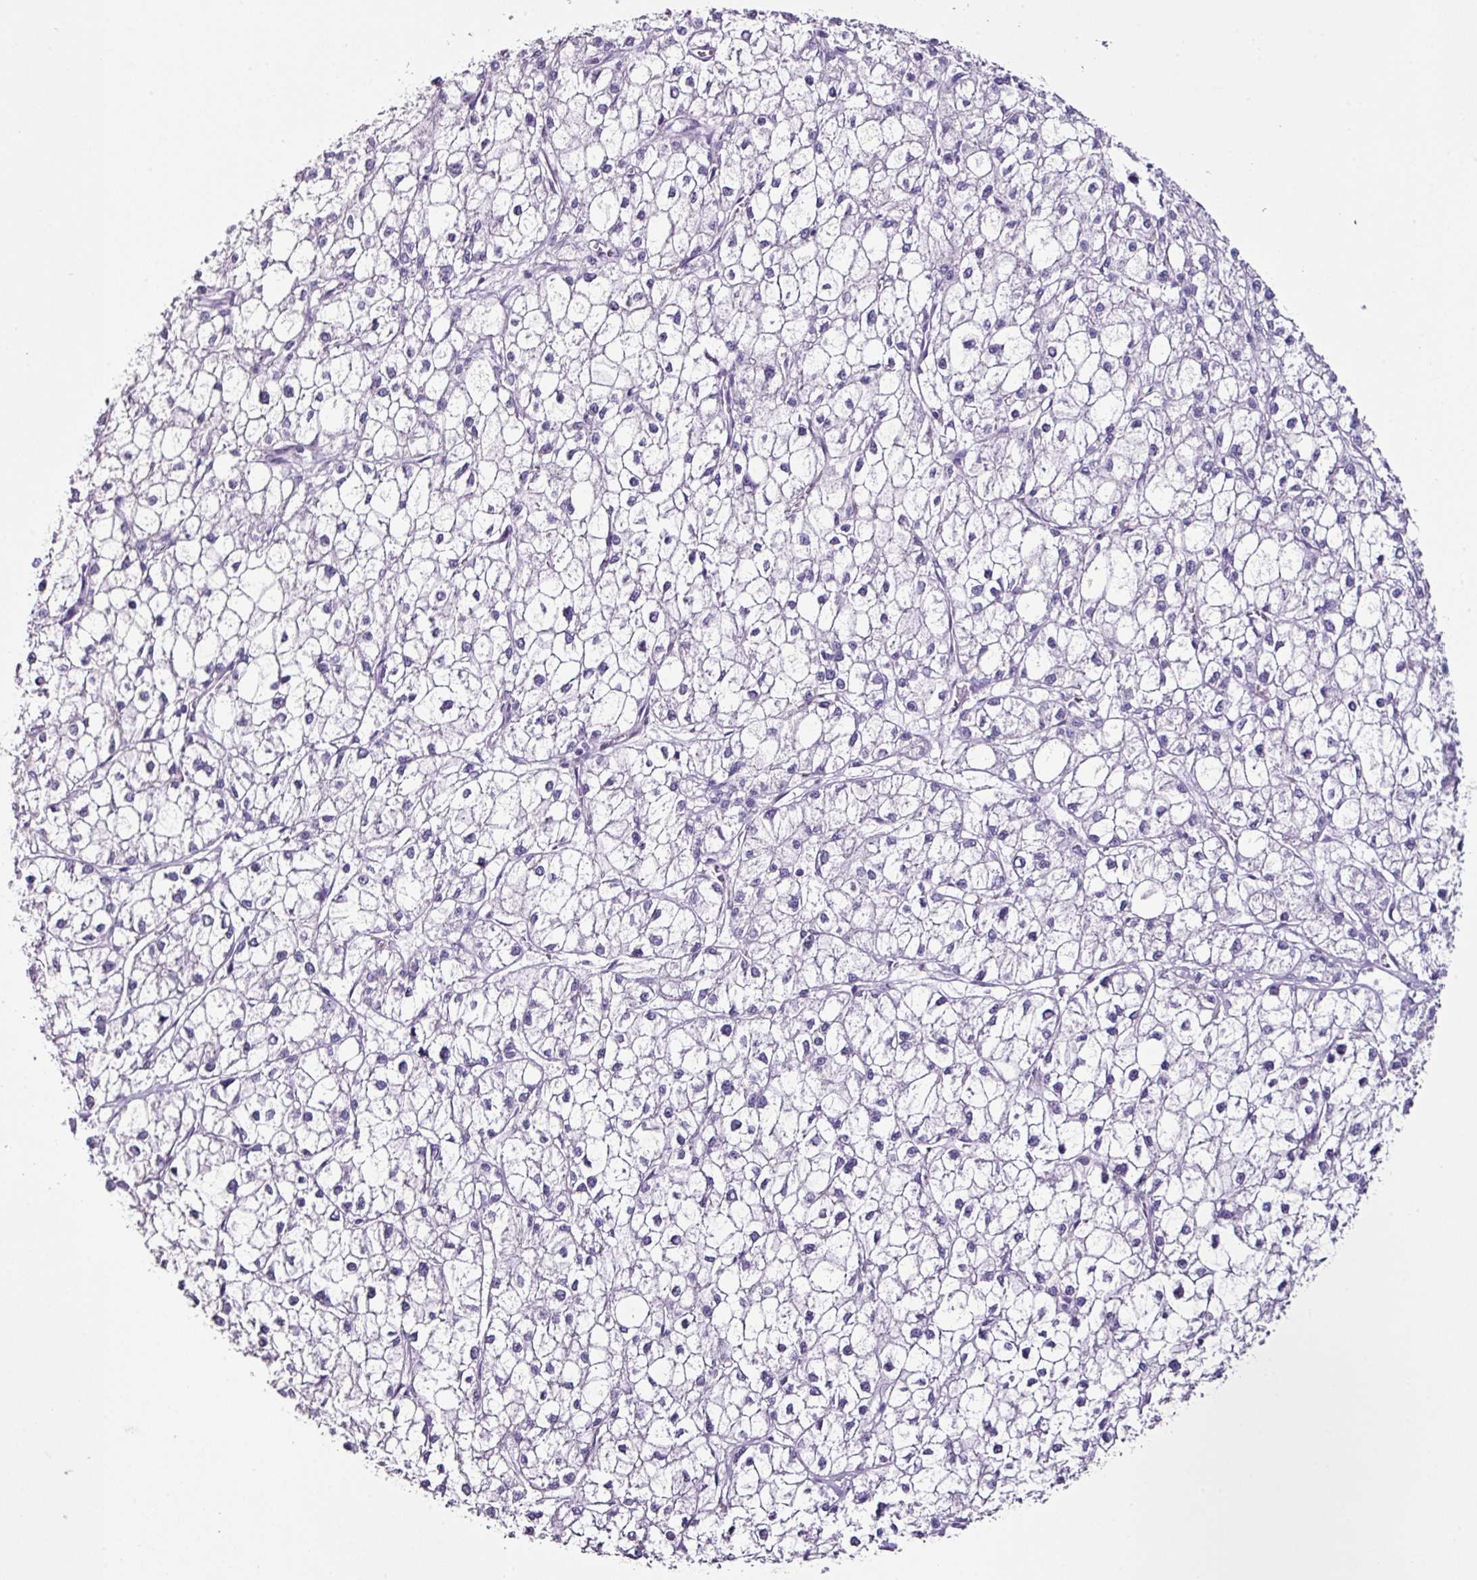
{"staining": {"intensity": "negative", "quantity": "none", "location": "none"}, "tissue": "liver cancer", "cell_type": "Tumor cells", "image_type": "cancer", "snomed": [{"axis": "morphology", "description": "Carcinoma, Hepatocellular, NOS"}, {"axis": "topography", "description": "Liver"}], "caption": "This is an immunohistochemistry histopathology image of liver hepatocellular carcinoma. There is no staining in tumor cells.", "gene": "GLP2R", "patient": {"sex": "female", "age": 43}}